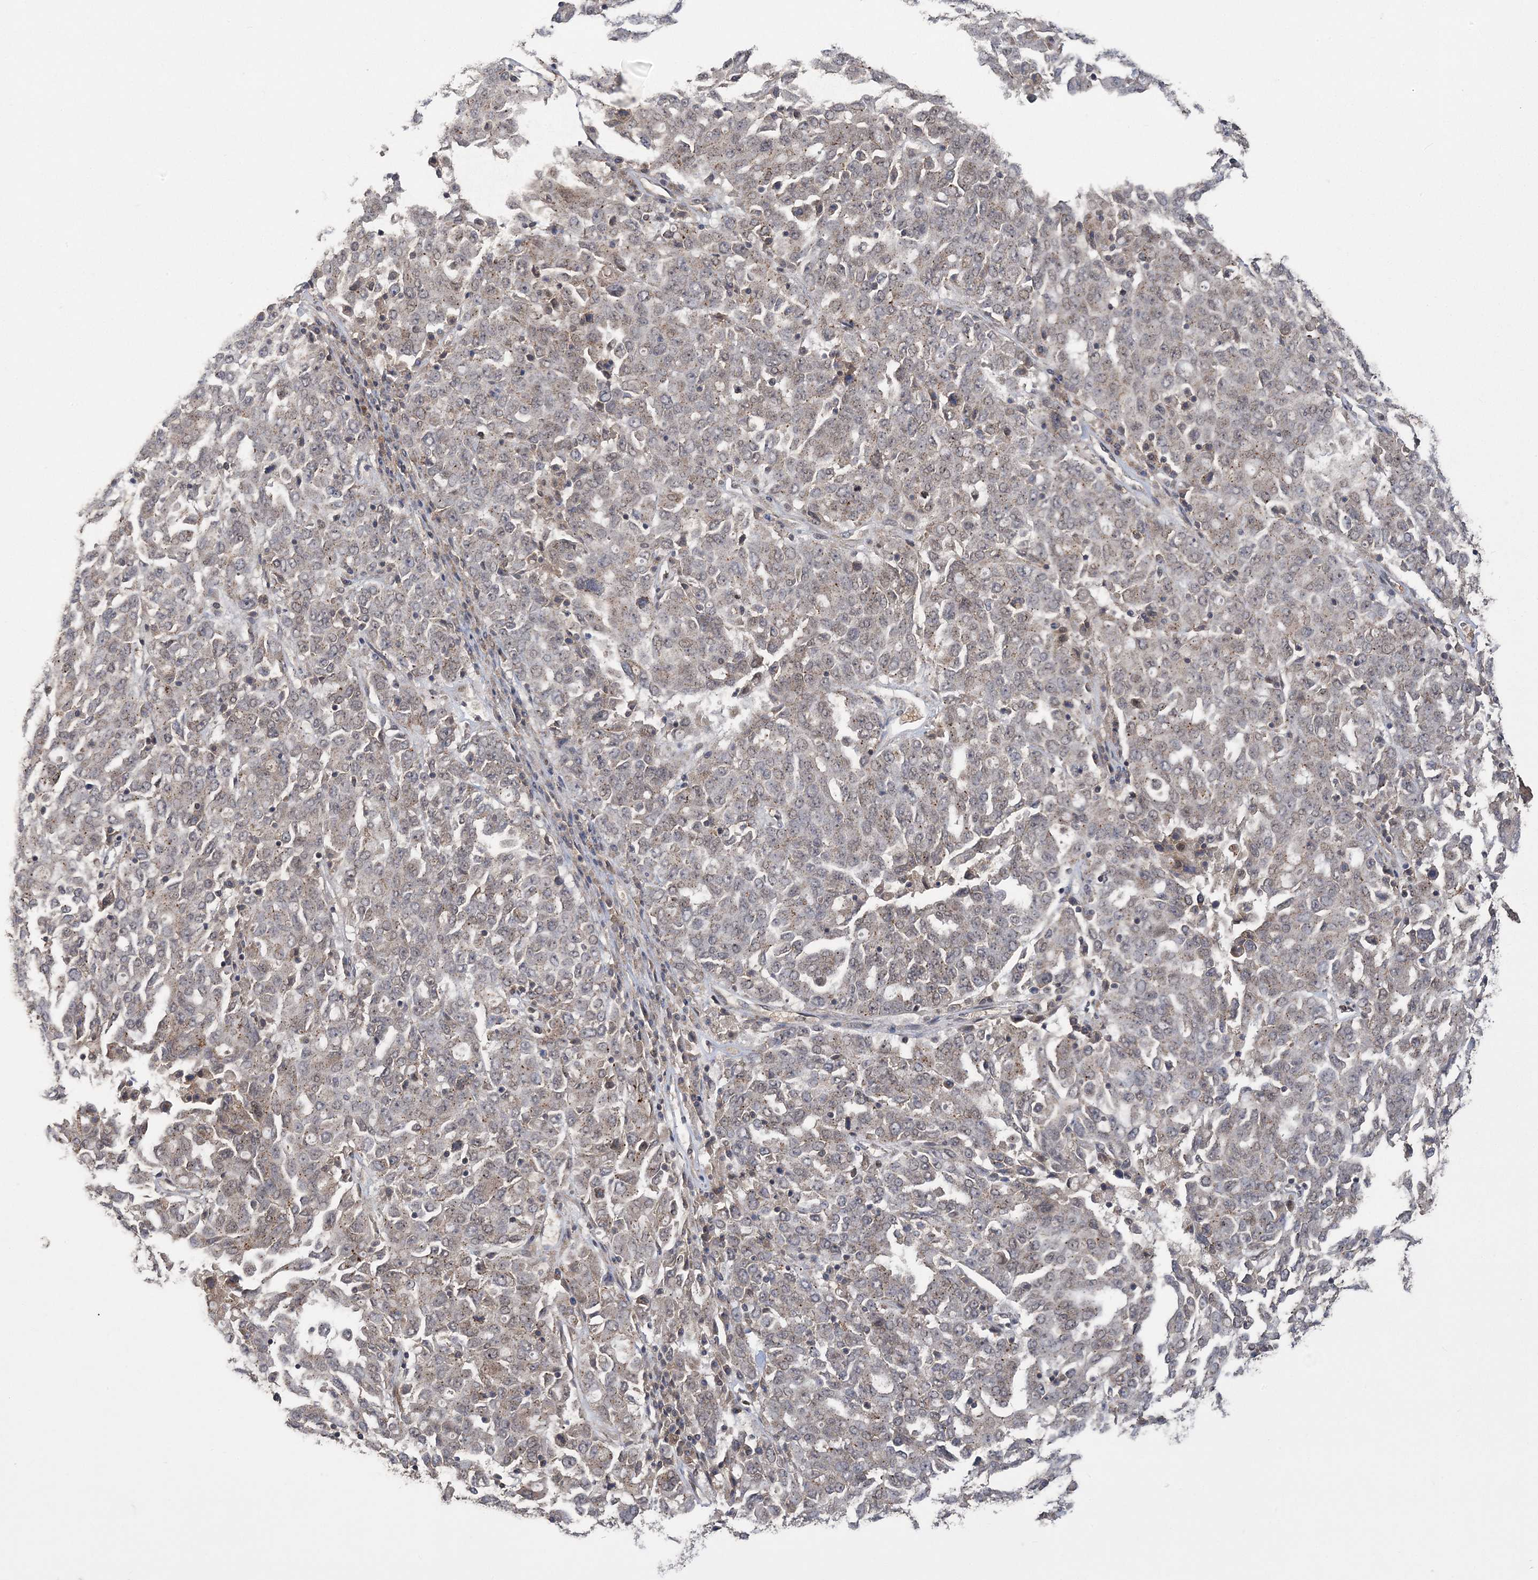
{"staining": {"intensity": "weak", "quantity": "<25%", "location": "cytoplasmic/membranous,nuclear"}, "tissue": "ovarian cancer", "cell_type": "Tumor cells", "image_type": "cancer", "snomed": [{"axis": "morphology", "description": "Carcinoma, endometroid"}, {"axis": "topography", "description": "Ovary"}], "caption": "An IHC photomicrograph of ovarian cancer is shown. There is no staining in tumor cells of ovarian cancer. (DAB immunohistochemistry, high magnification).", "gene": "ZBTB7A", "patient": {"sex": "female", "age": 62}}